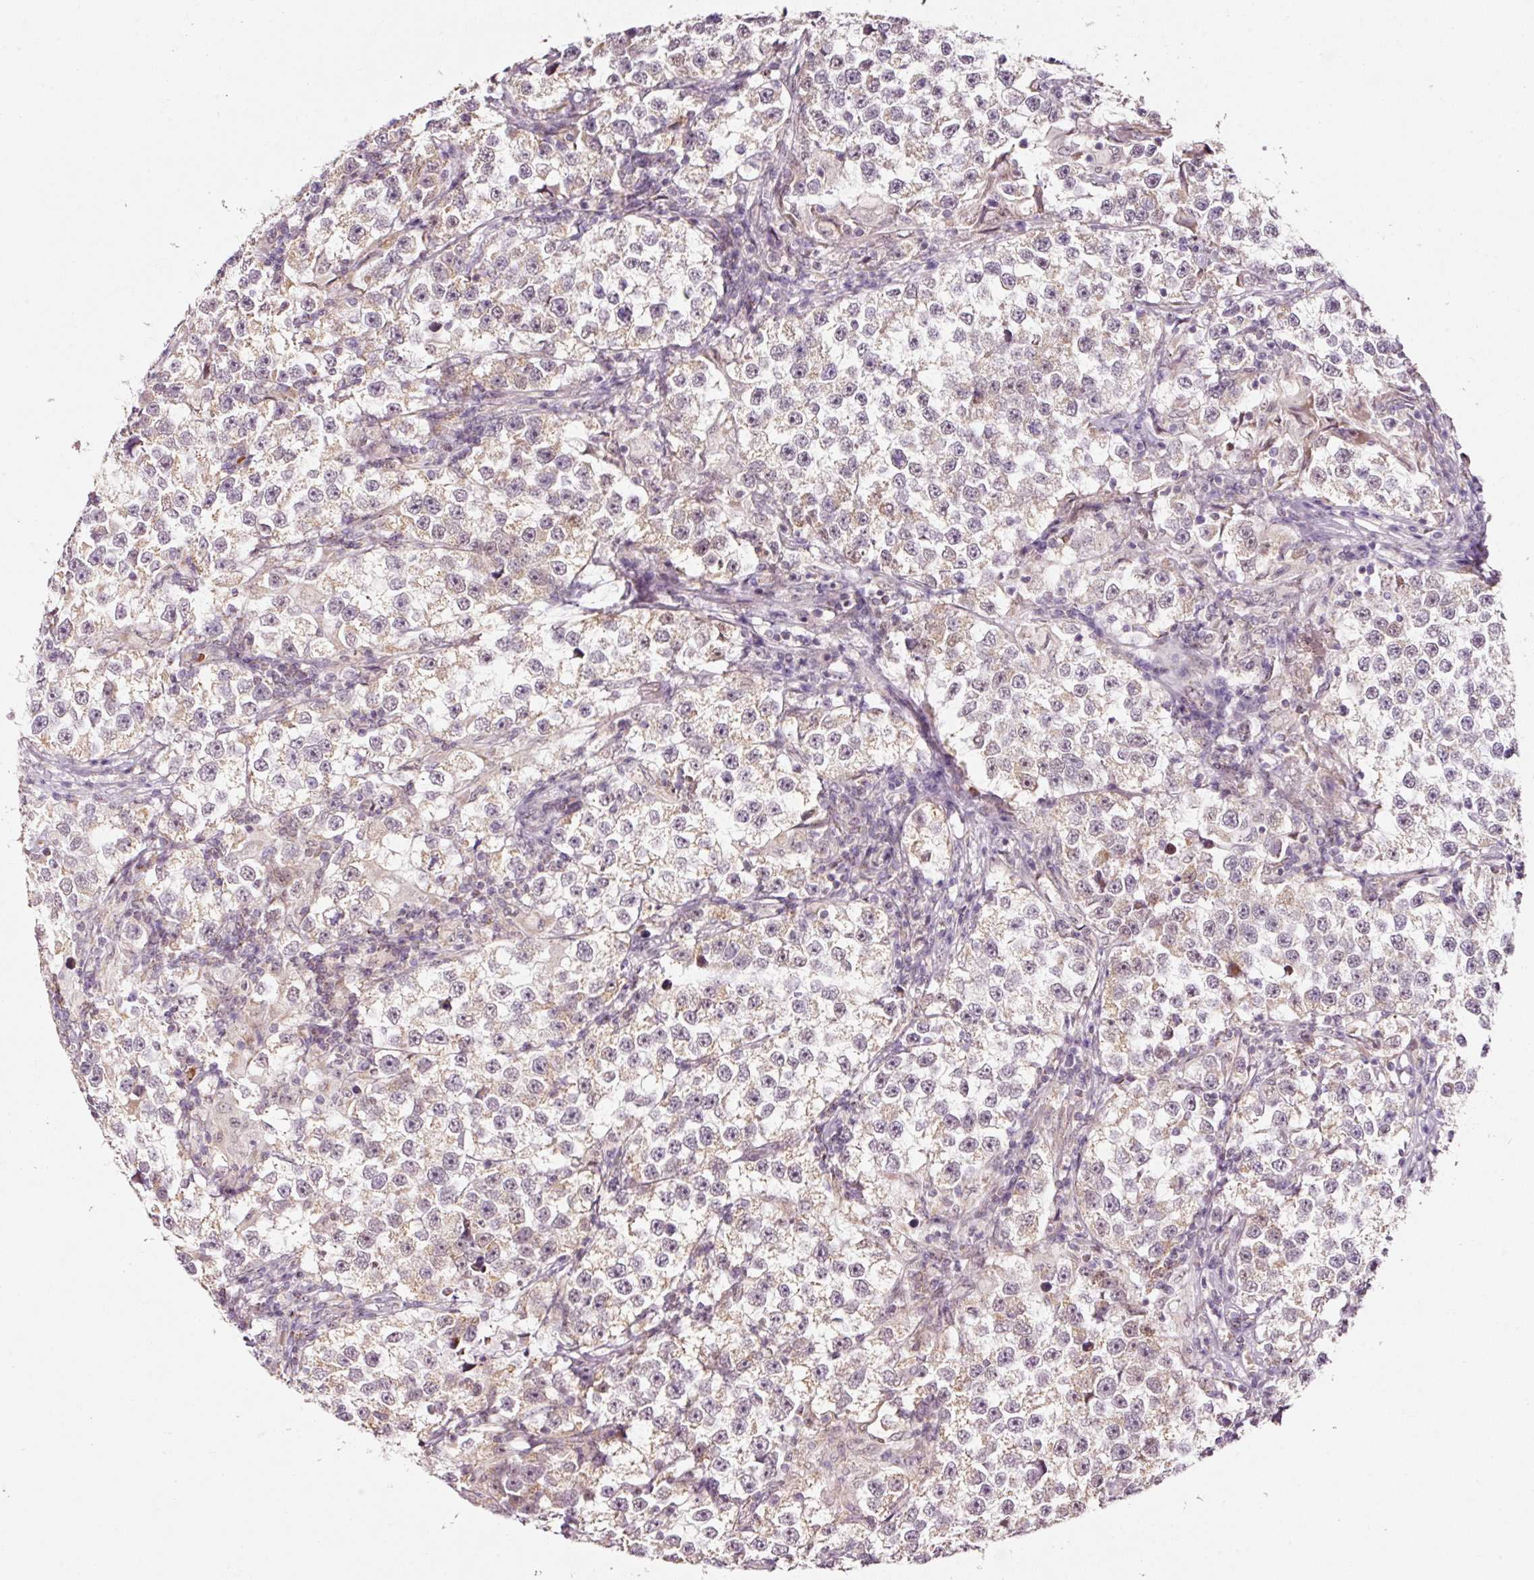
{"staining": {"intensity": "weak", "quantity": "25%-75%", "location": "cytoplasmic/membranous"}, "tissue": "testis cancer", "cell_type": "Tumor cells", "image_type": "cancer", "snomed": [{"axis": "morphology", "description": "Seminoma, NOS"}, {"axis": "topography", "description": "Testis"}], "caption": "An image of human testis cancer (seminoma) stained for a protein reveals weak cytoplasmic/membranous brown staining in tumor cells.", "gene": "ZNF460", "patient": {"sex": "male", "age": 46}}